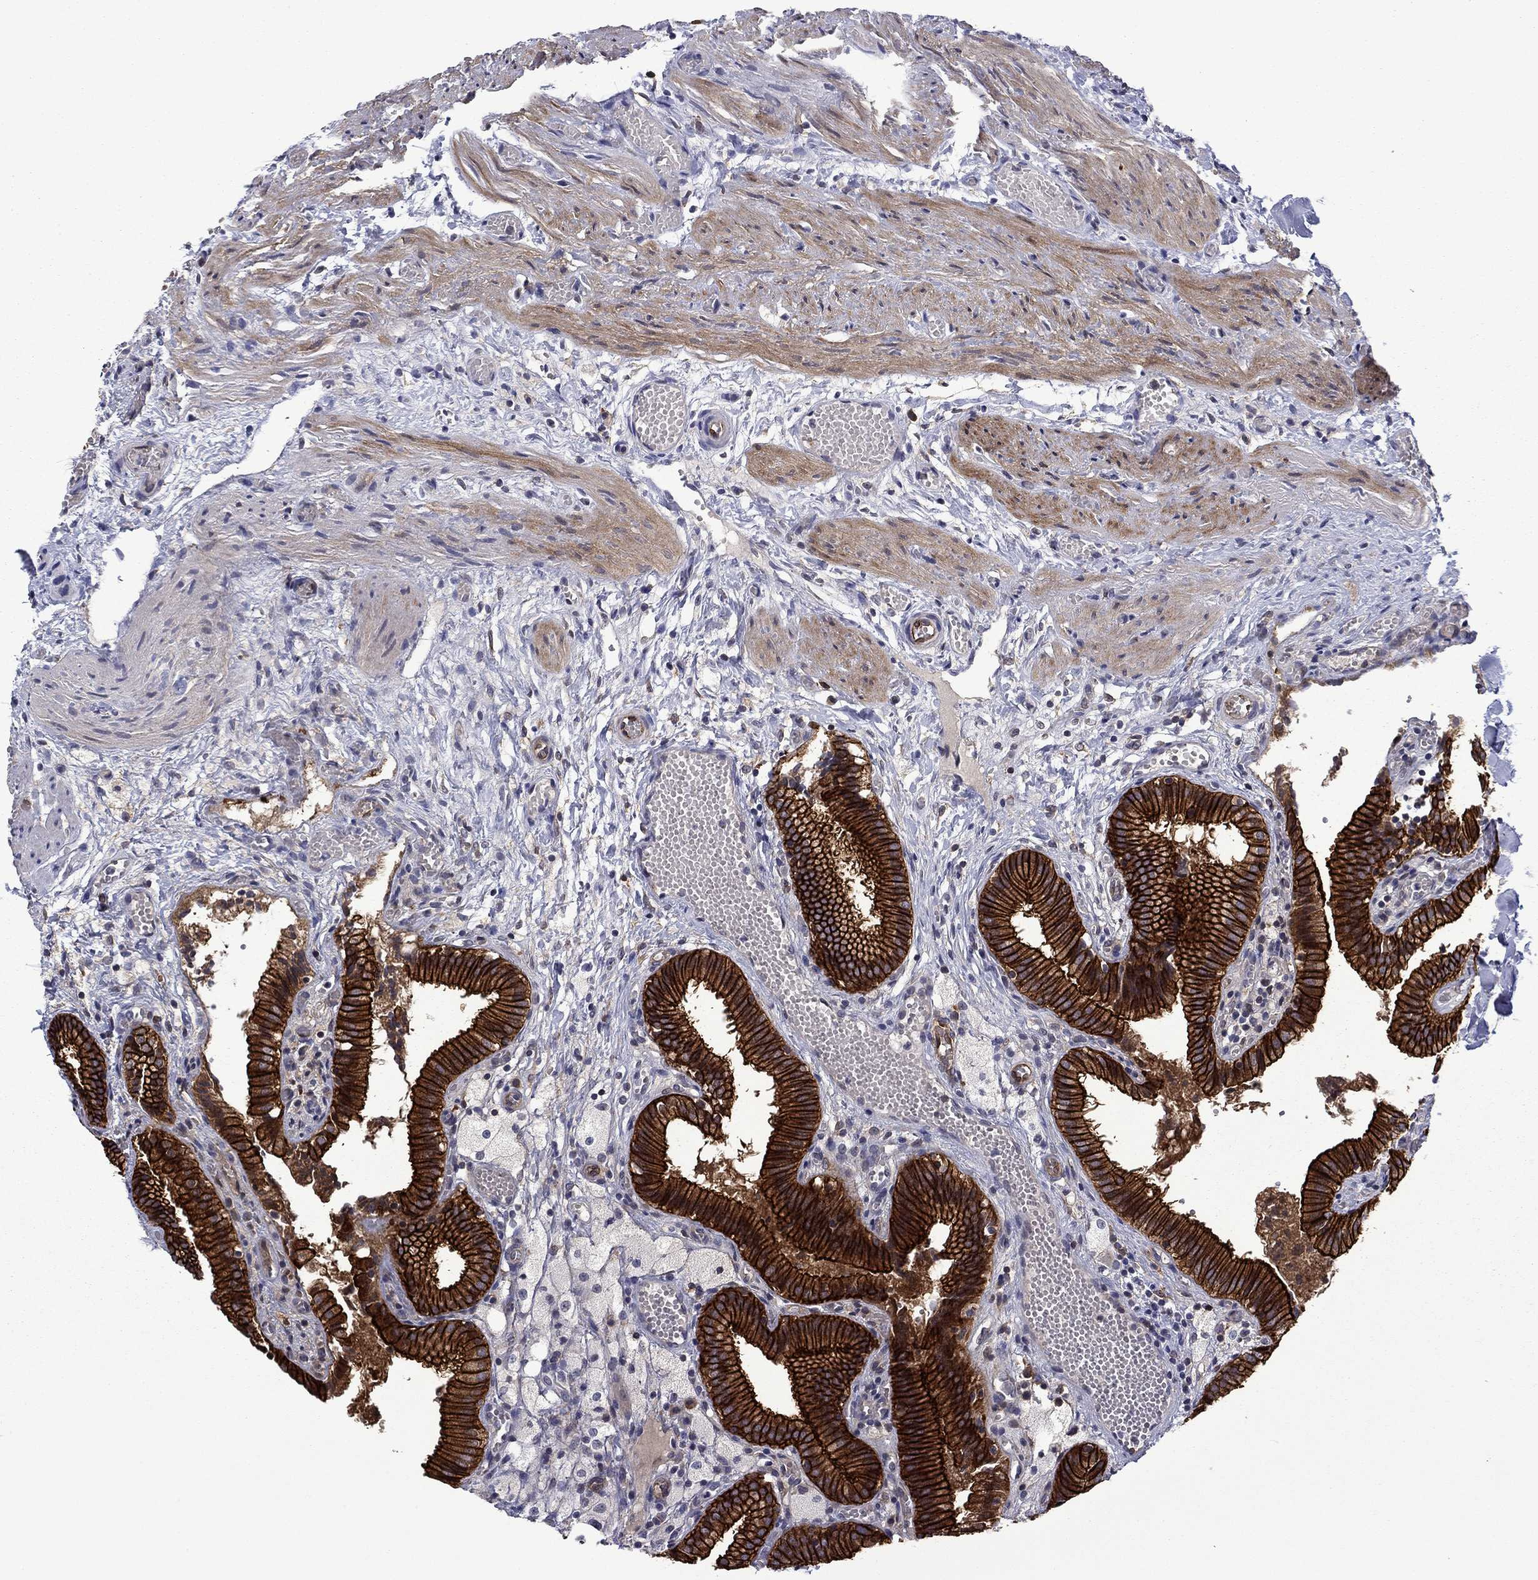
{"staining": {"intensity": "strong", "quantity": ">75%", "location": "cytoplasmic/membranous"}, "tissue": "gallbladder", "cell_type": "Glandular cells", "image_type": "normal", "snomed": [{"axis": "morphology", "description": "Normal tissue, NOS"}, {"axis": "topography", "description": "Gallbladder"}], "caption": "The immunohistochemical stain highlights strong cytoplasmic/membranous expression in glandular cells of benign gallbladder.", "gene": "LMO7", "patient": {"sex": "female", "age": 24}}